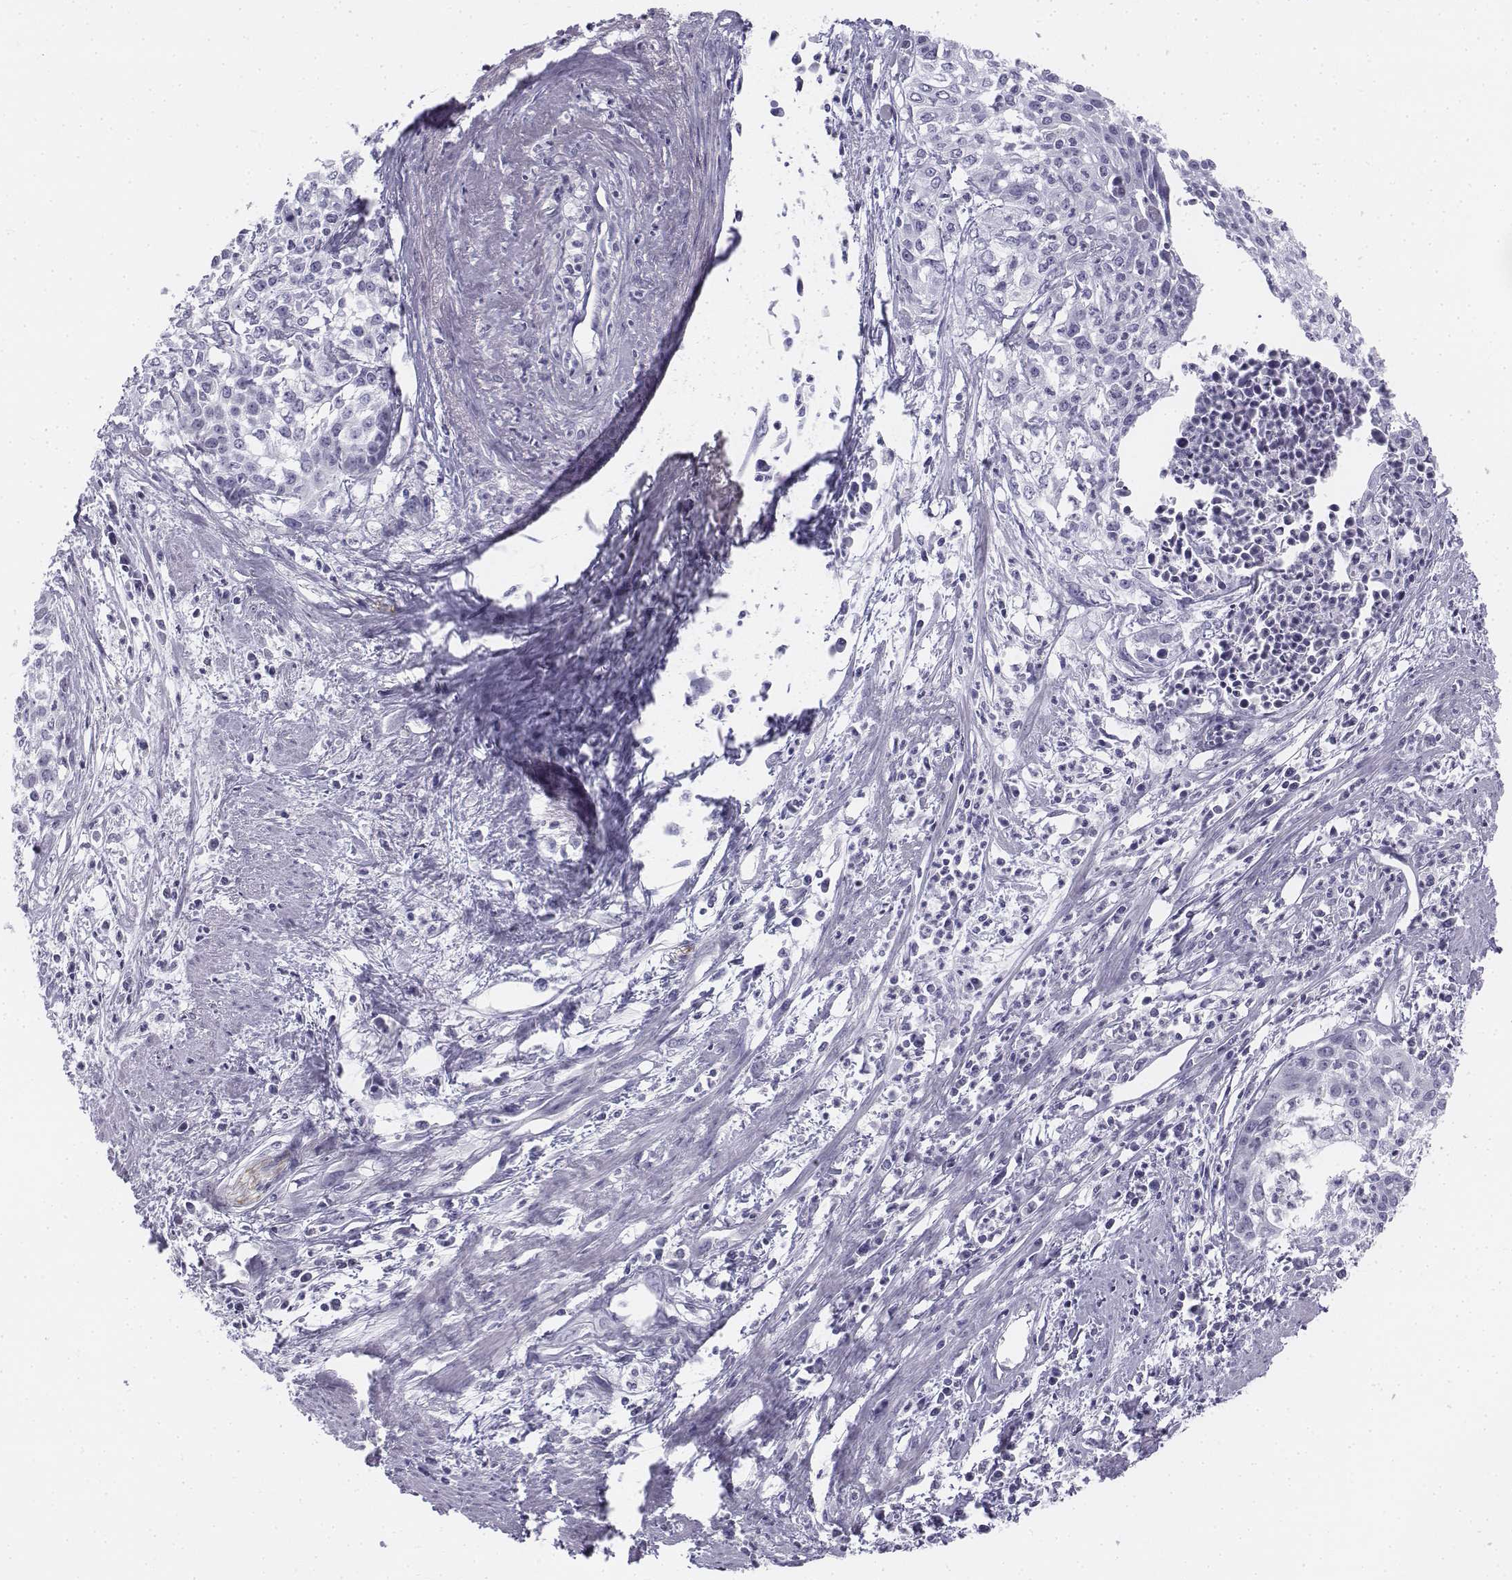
{"staining": {"intensity": "negative", "quantity": "none", "location": "none"}, "tissue": "cervical cancer", "cell_type": "Tumor cells", "image_type": "cancer", "snomed": [{"axis": "morphology", "description": "Squamous cell carcinoma, NOS"}, {"axis": "topography", "description": "Cervix"}], "caption": "Tumor cells are negative for protein expression in human squamous cell carcinoma (cervical). (DAB IHC, high magnification).", "gene": "TH", "patient": {"sex": "female", "age": 39}}